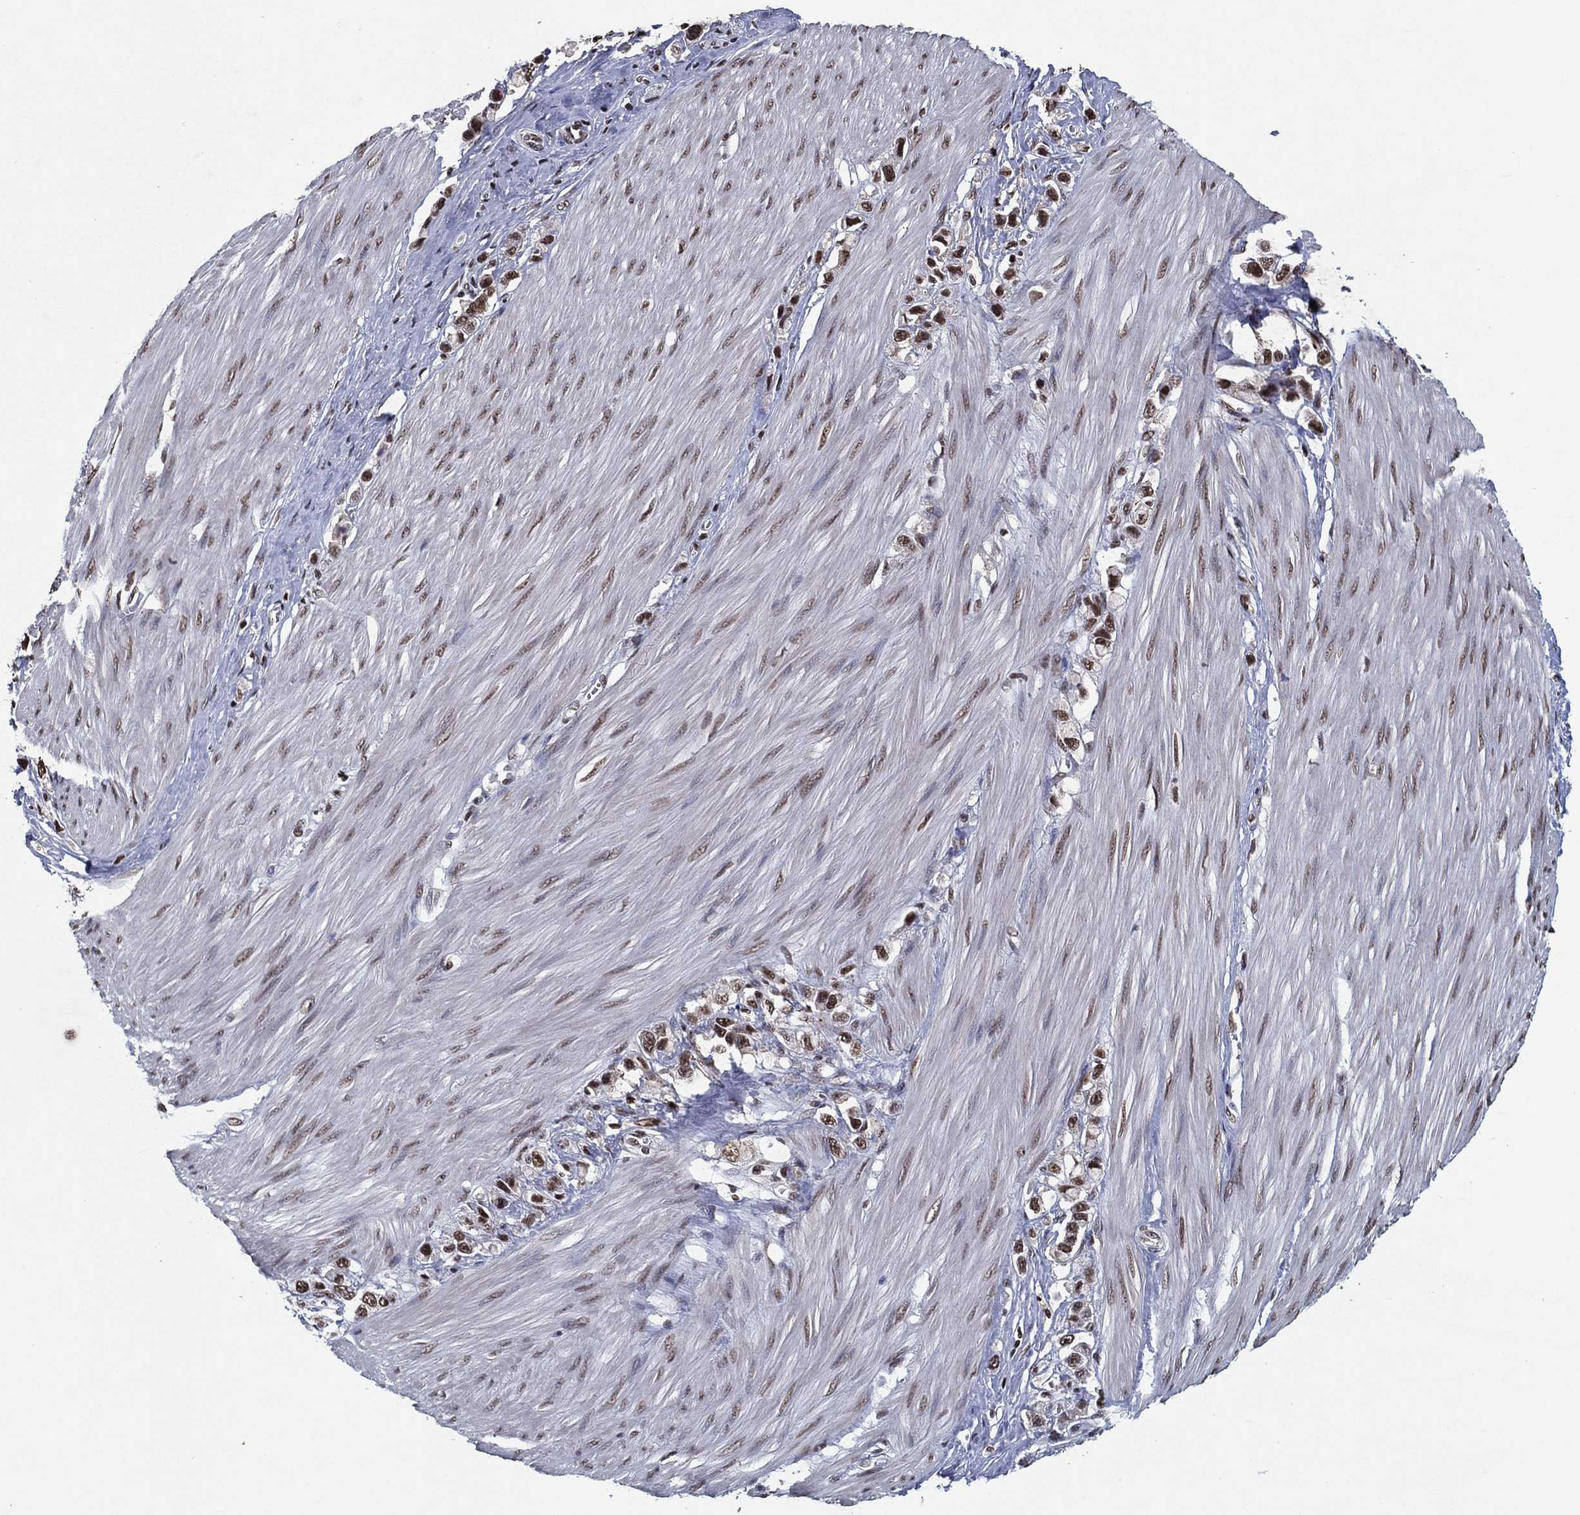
{"staining": {"intensity": "strong", "quantity": ">75%", "location": "nuclear"}, "tissue": "stomach cancer", "cell_type": "Tumor cells", "image_type": "cancer", "snomed": [{"axis": "morphology", "description": "Normal tissue, NOS"}, {"axis": "morphology", "description": "Adenocarcinoma, NOS"}, {"axis": "morphology", "description": "Adenocarcinoma, High grade"}, {"axis": "topography", "description": "Stomach, upper"}, {"axis": "topography", "description": "Stomach"}], "caption": "This is an image of IHC staining of stomach cancer, which shows strong staining in the nuclear of tumor cells.", "gene": "ZBTB42", "patient": {"sex": "female", "age": 65}}